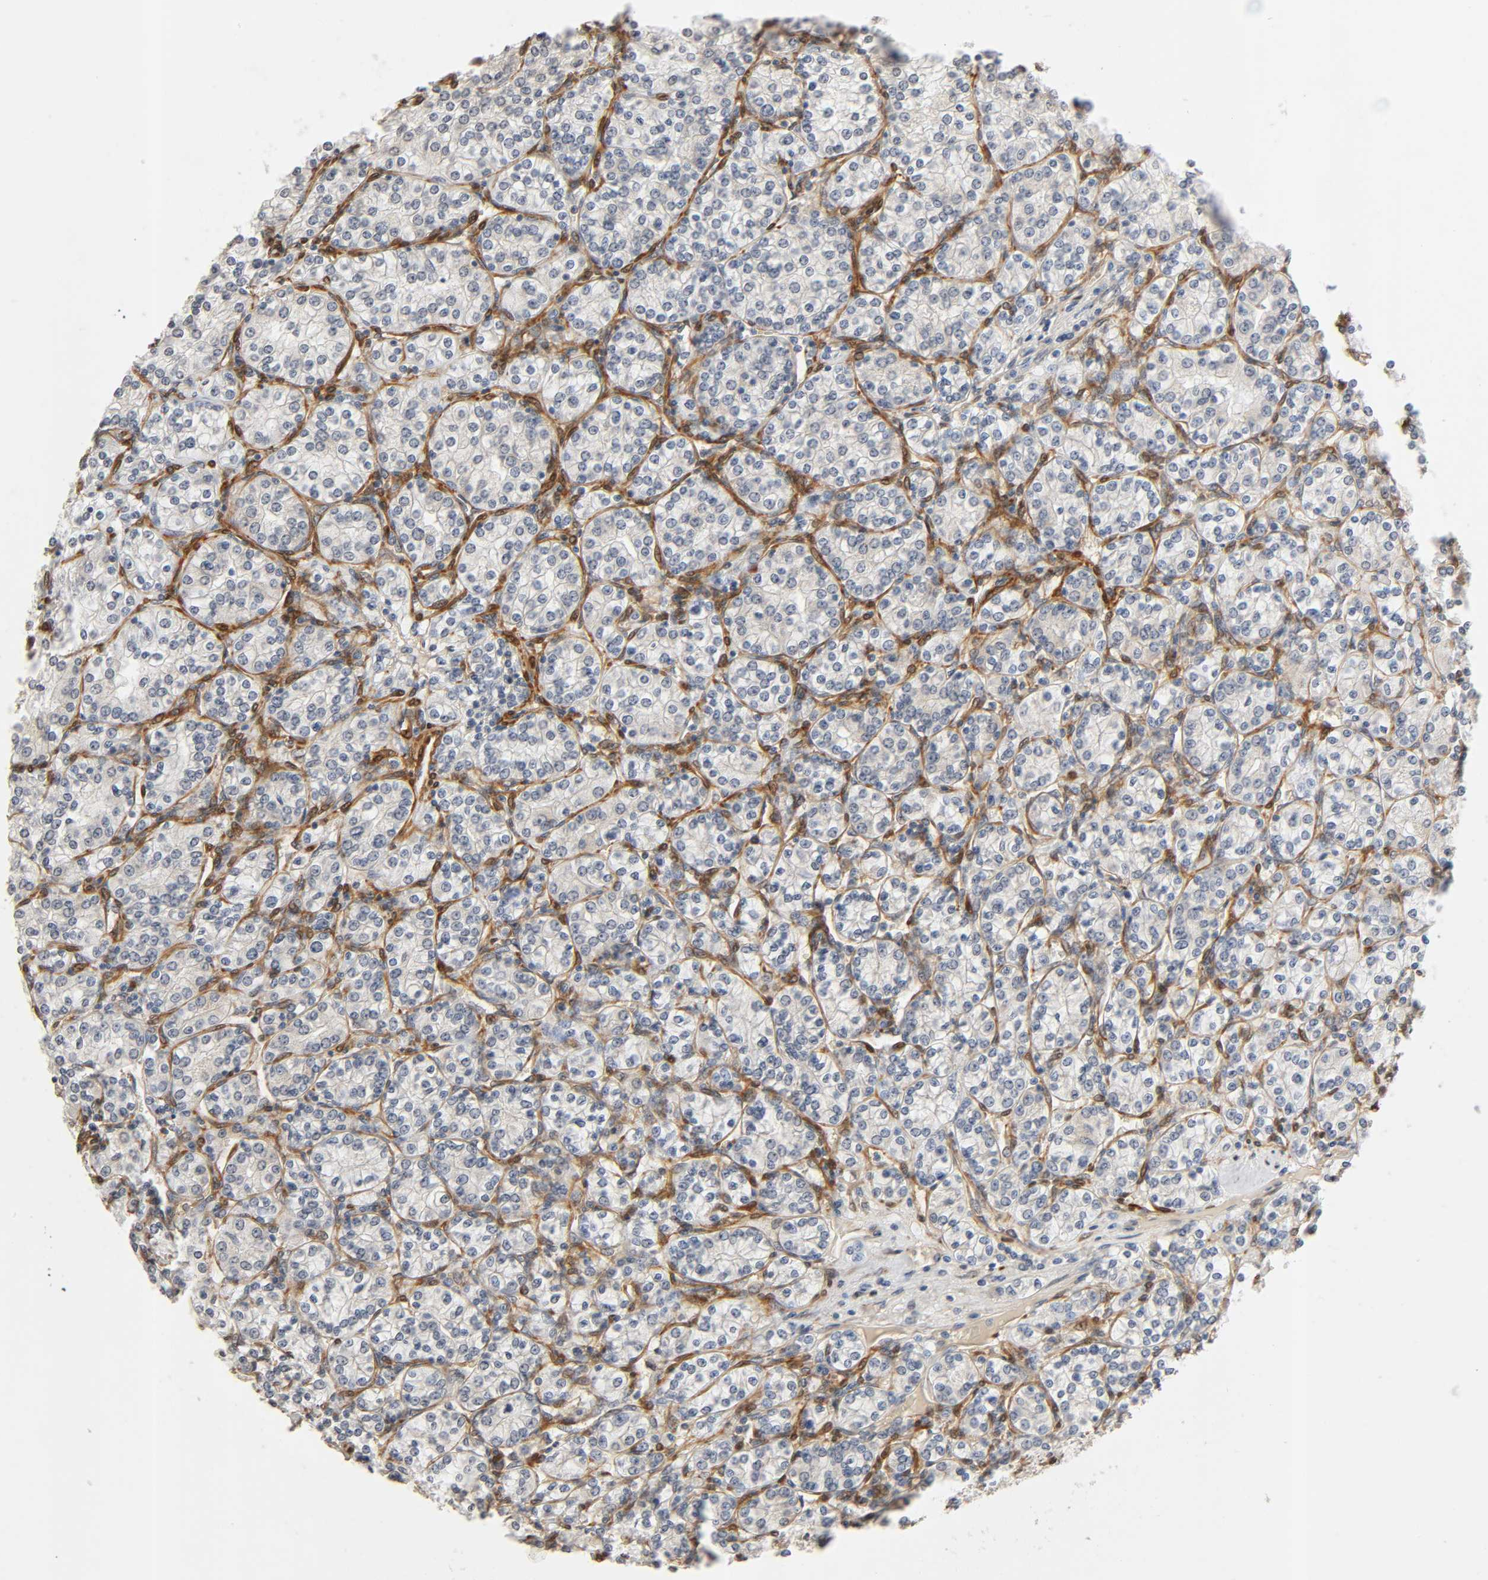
{"staining": {"intensity": "weak", "quantity": "<25%", "location": "cytoplasmic/membranous"}, "tissue": "renal cancer", "cell_type": "Tumor cells", "image_type": "cancer", "snomed": [{"axis": "morphology", "description": "Adenocarcinoma, NOS"}, {"axis": "topography", "description": "Kidney"}], "caption": "An IHC histopathology image of adenocarcinoma (renal) is shown. There is no staining in tumor cells of adenocarcinoma (renal).", "gene": "PTK2", "patient": {"sex": "male", "age": 77}}